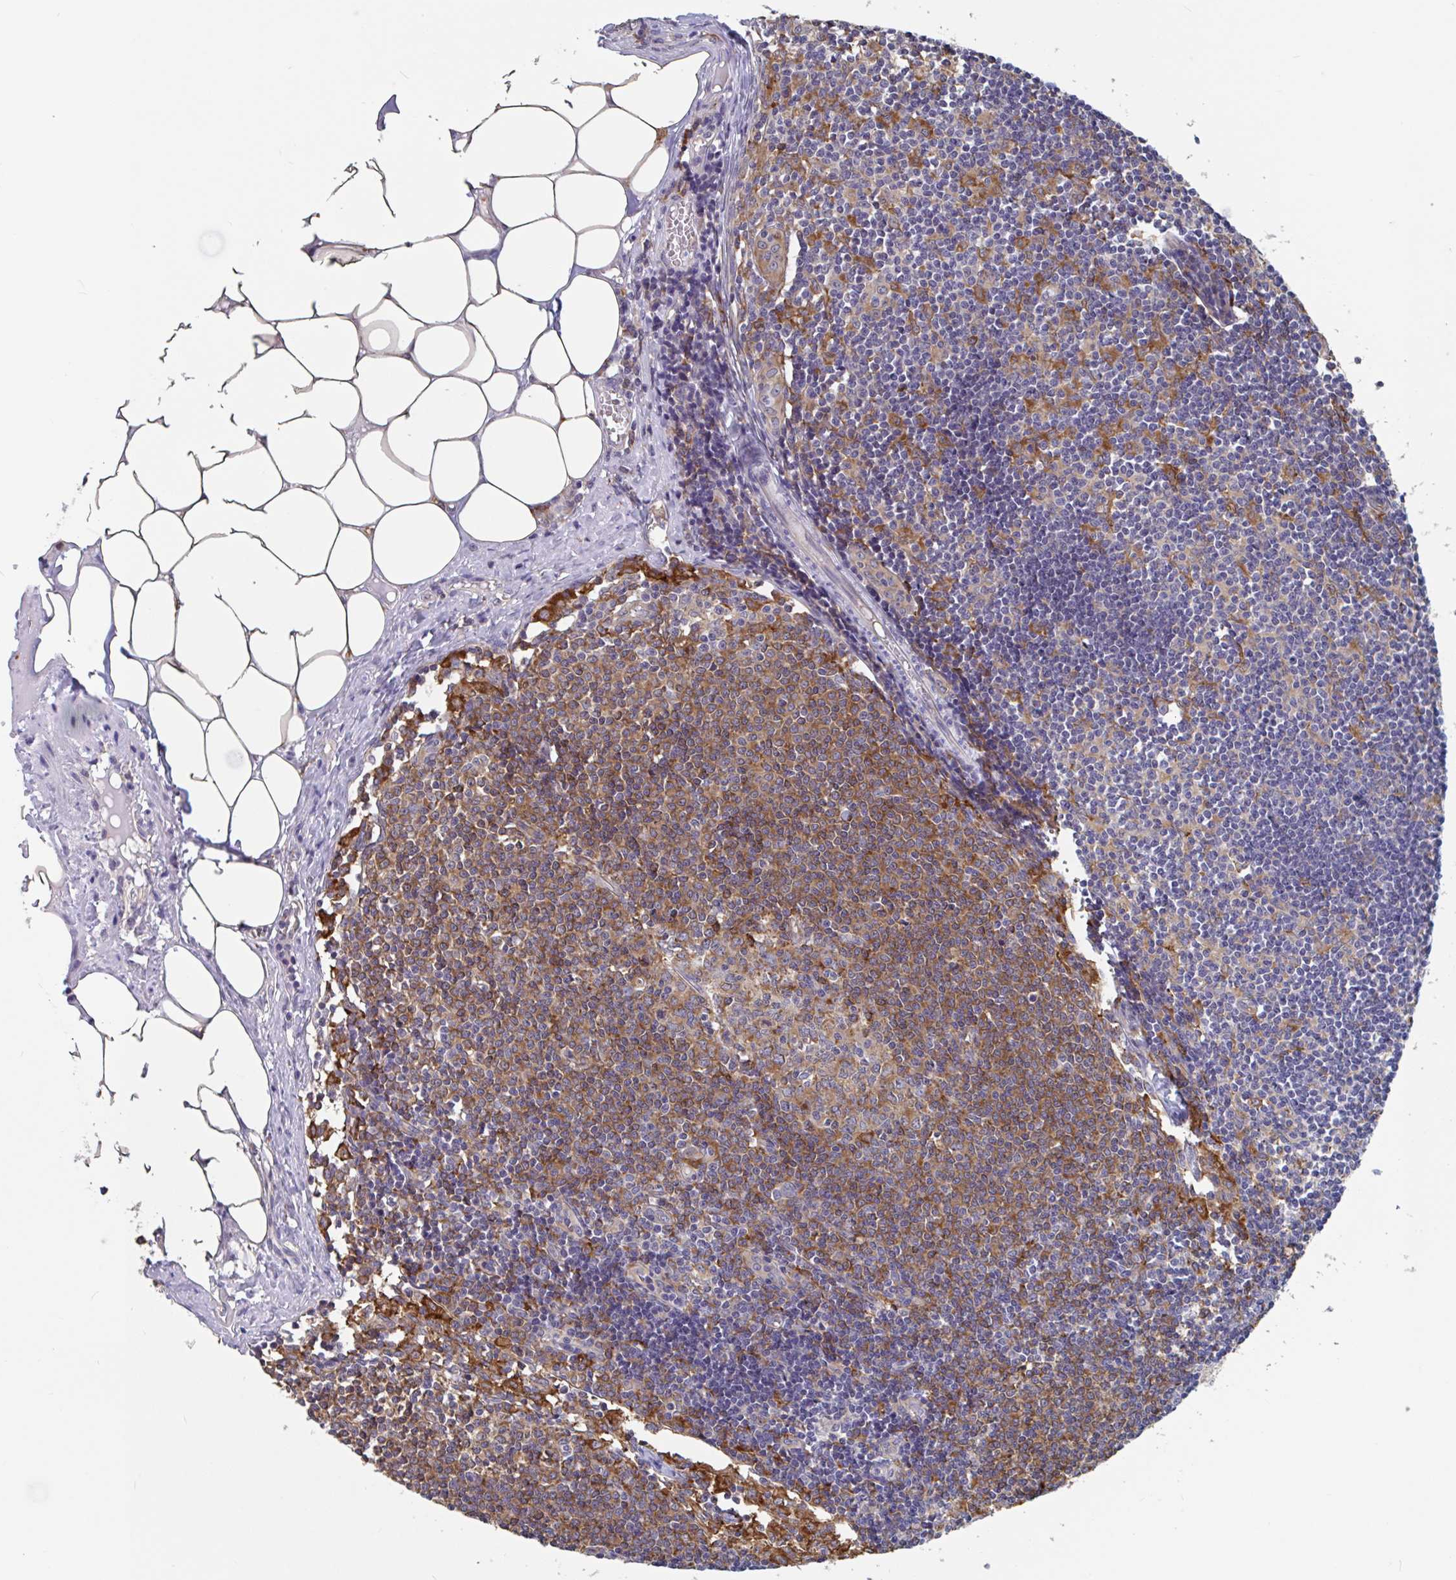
{"staining": {"intensity": "moderate", "quantity": ">75%", "location": "cytoplasmic/membranous"}, "tissue": "lymph node", "cell_type": "Germinal center cells", "image_type": "normal", "snomed": [{"axis": "morphology", "description": "Normal tissue, NOS"}, {"axis": "topography", "description": "Lymph node"}], "caption": "IHC micrograph of unremarkable lymph node: lymph node stained using immunohistochemistry (IHC) exhibits medium levels of moderate protein expression localized specifically in the cytoplasmic/membranous of germinal center cells, appearing as a cytoplasmic/membranous brown color.", "gene": "SNX8", "patient": {"sex": "female", "age": 31}}